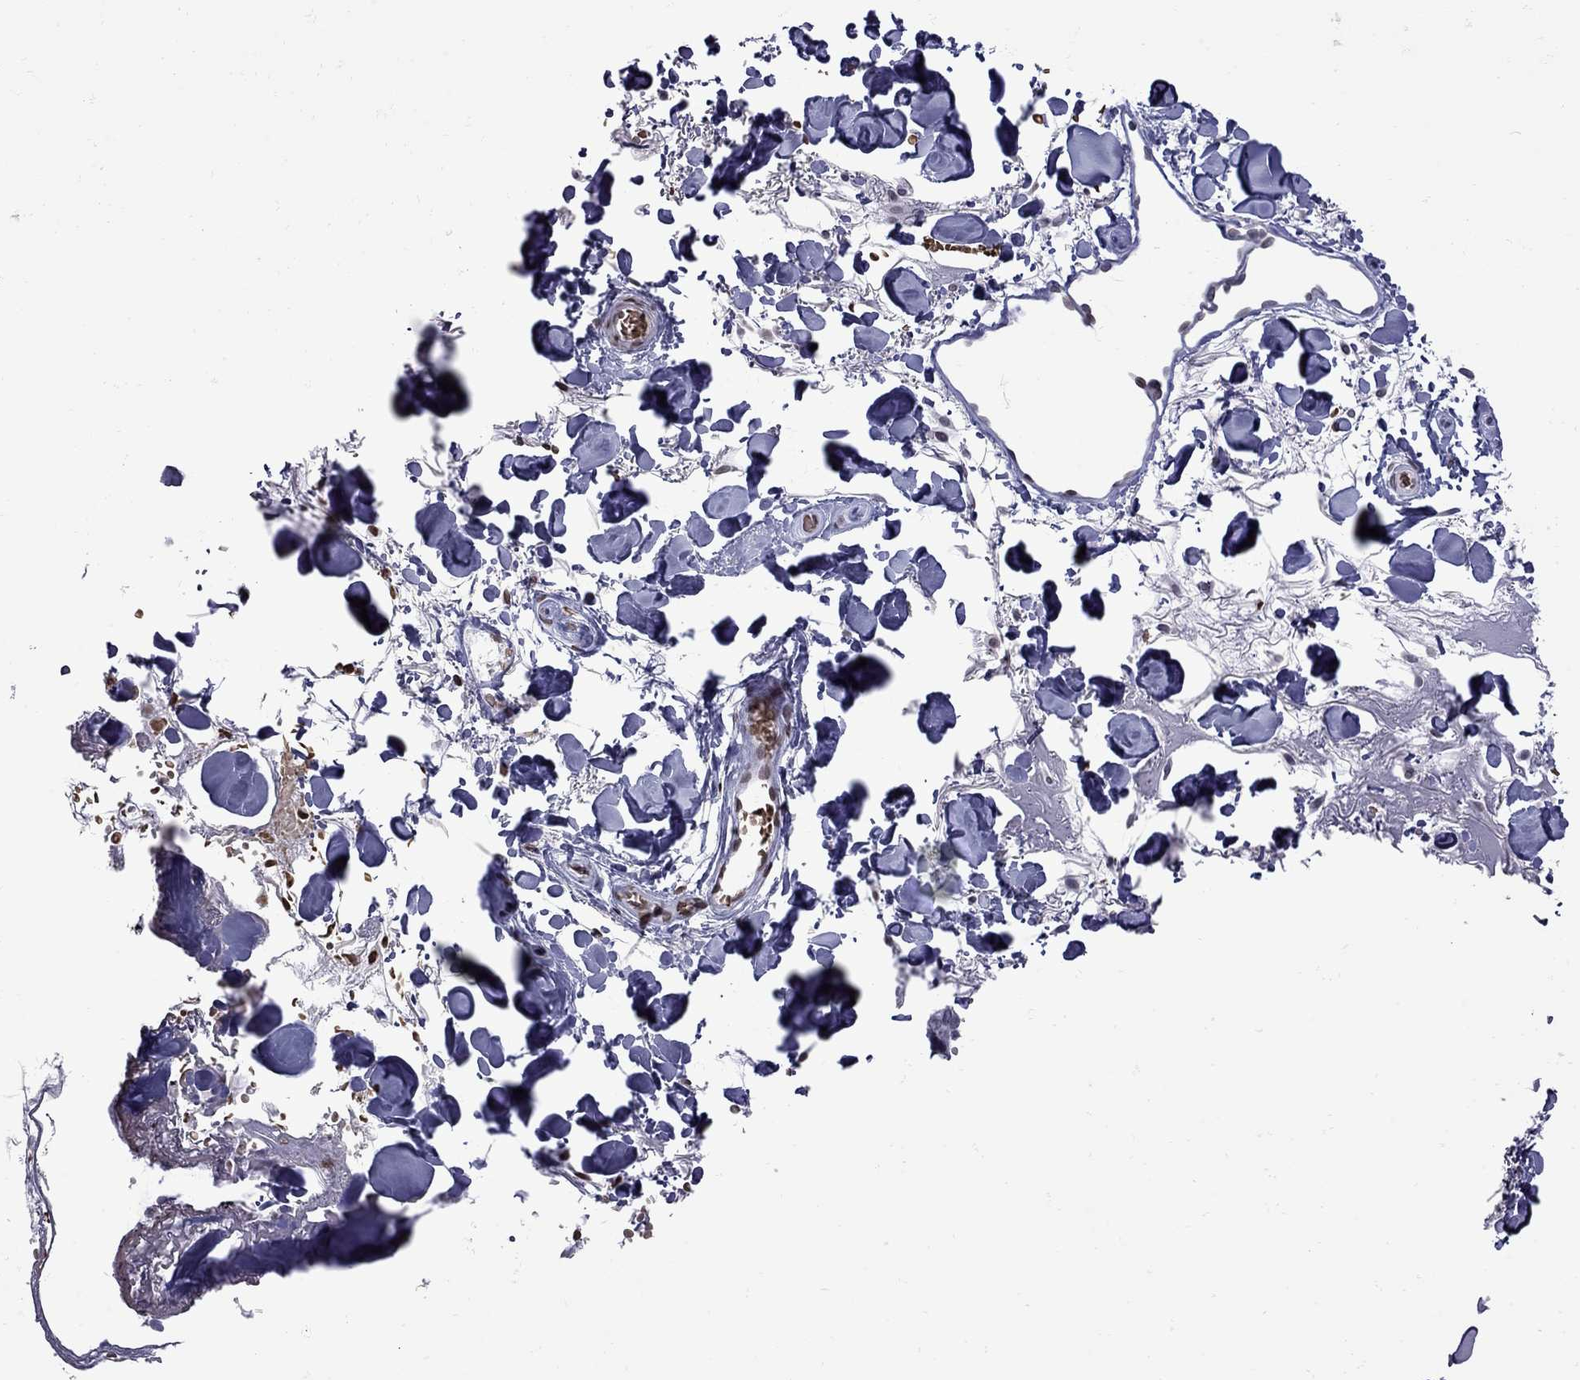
{"staining": {"intensity": "negative", "quantity": "none", "location": "none"}, "tissue": "skin", "cell_type": "Epidermal cells", "image_type": "normal", "snomed": [{"axis": "morphology", "description": "Normal tissue, NOS"}, {"axis": "topography", "description": "Anal"}], "caption": "This is a histopathology image of IHC staining of normal skin, which shows no expression in epidermal cells. The staining was performed using DAB to visualize the protein expression in brown, while the nuclei were stained in blue with hematoxylin (Magnification: 20x).", "gene": "CLTCL1", "patient": {"sex": "male", "age": 53}}